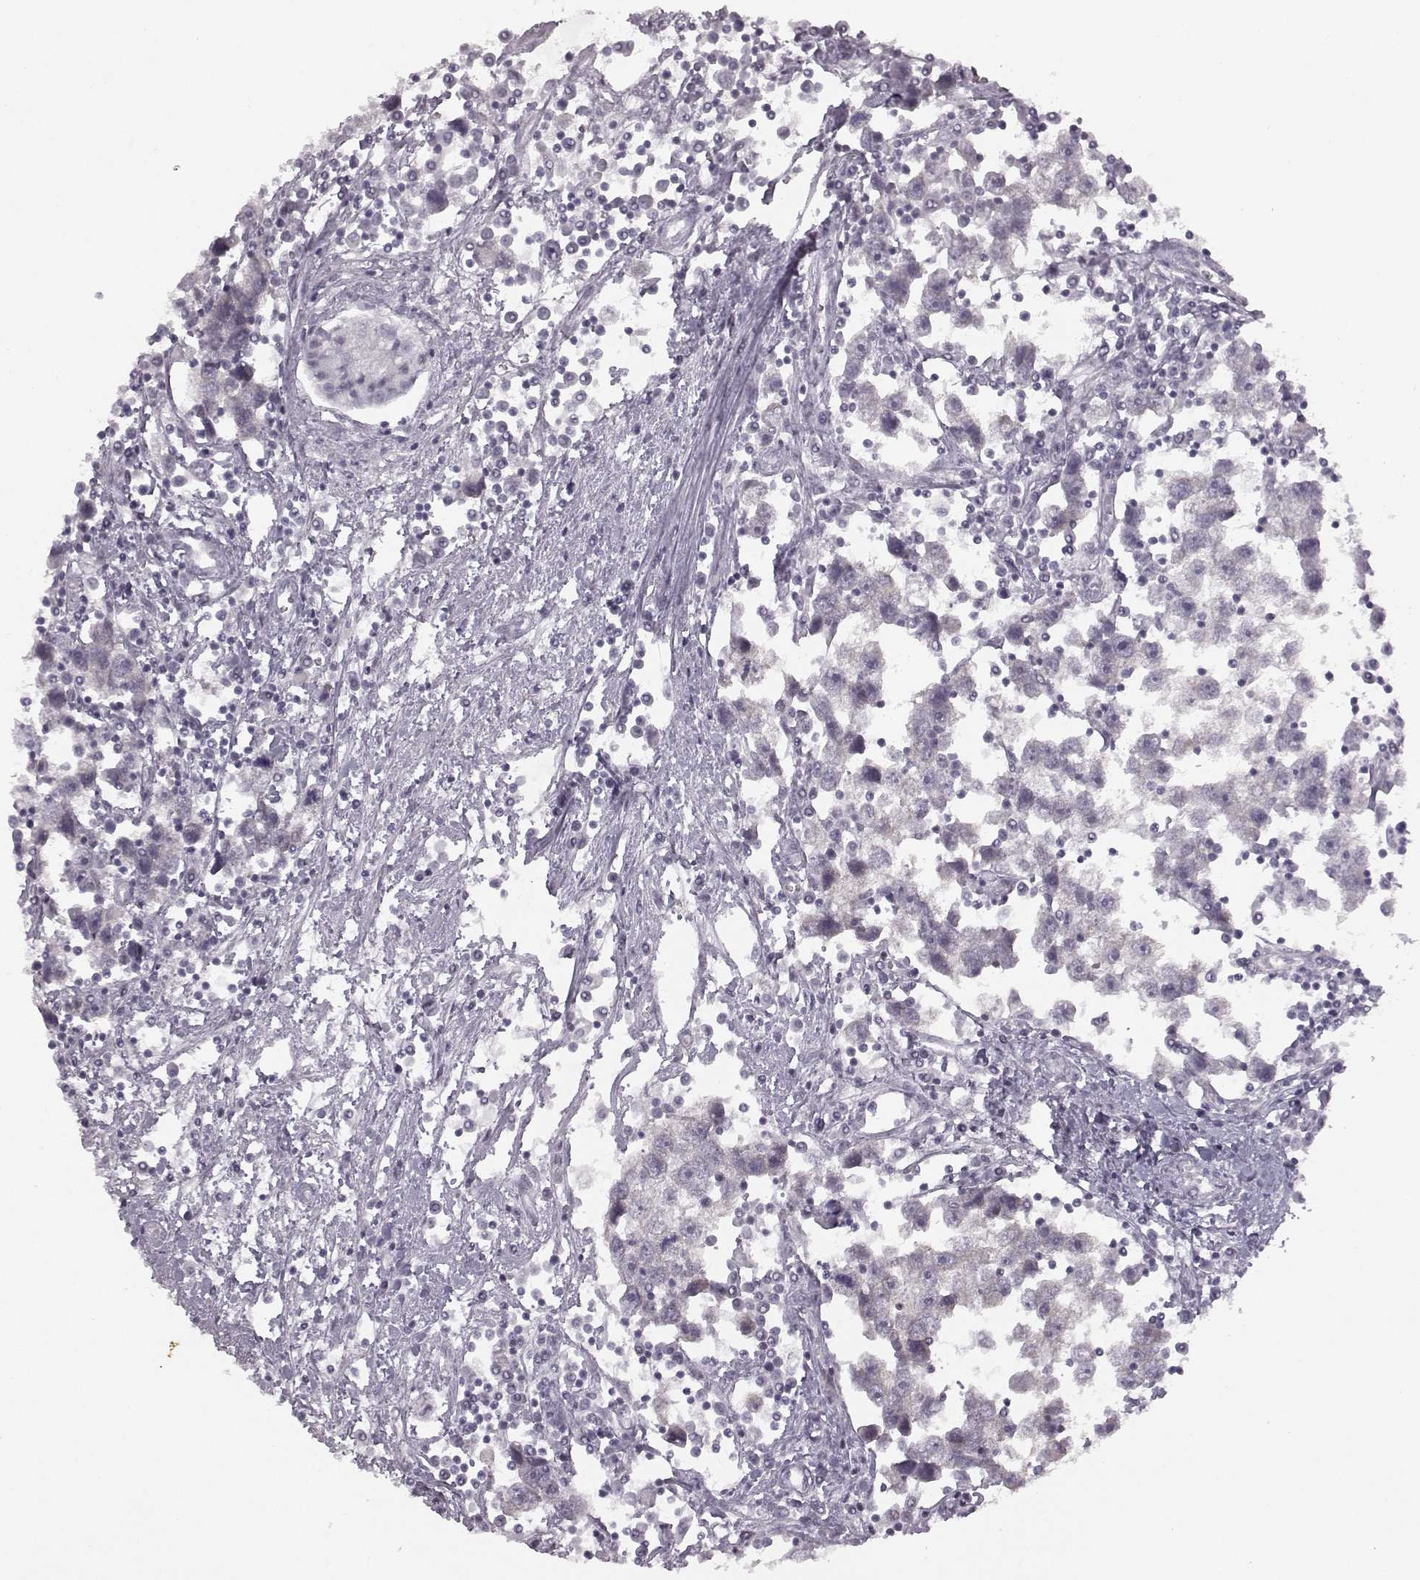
{"staining": {"intensity": "negative", "quantity": "none", "location": "none"}, "tissue": "testis cancer", "cell_type": "Tumor cells", "image_type": "cancer", "snomed": [{"axis": "morphology", "description": "Seminoma, NOS"}, {"axis": "topography", "description": "Testis"}], "caption": "DAB immunohistochemical staining of testis cancer (seminoma) exhibits no significant positivity in tumor cells. (Stains: DAB (3,3'-diaminobenzidine) IHC with hematoxylin counter stain, Microscopy: brightfield microscopy at high magnification).", "gene": "SEMG2", "patient": {"sex": "male", "age": 30}}